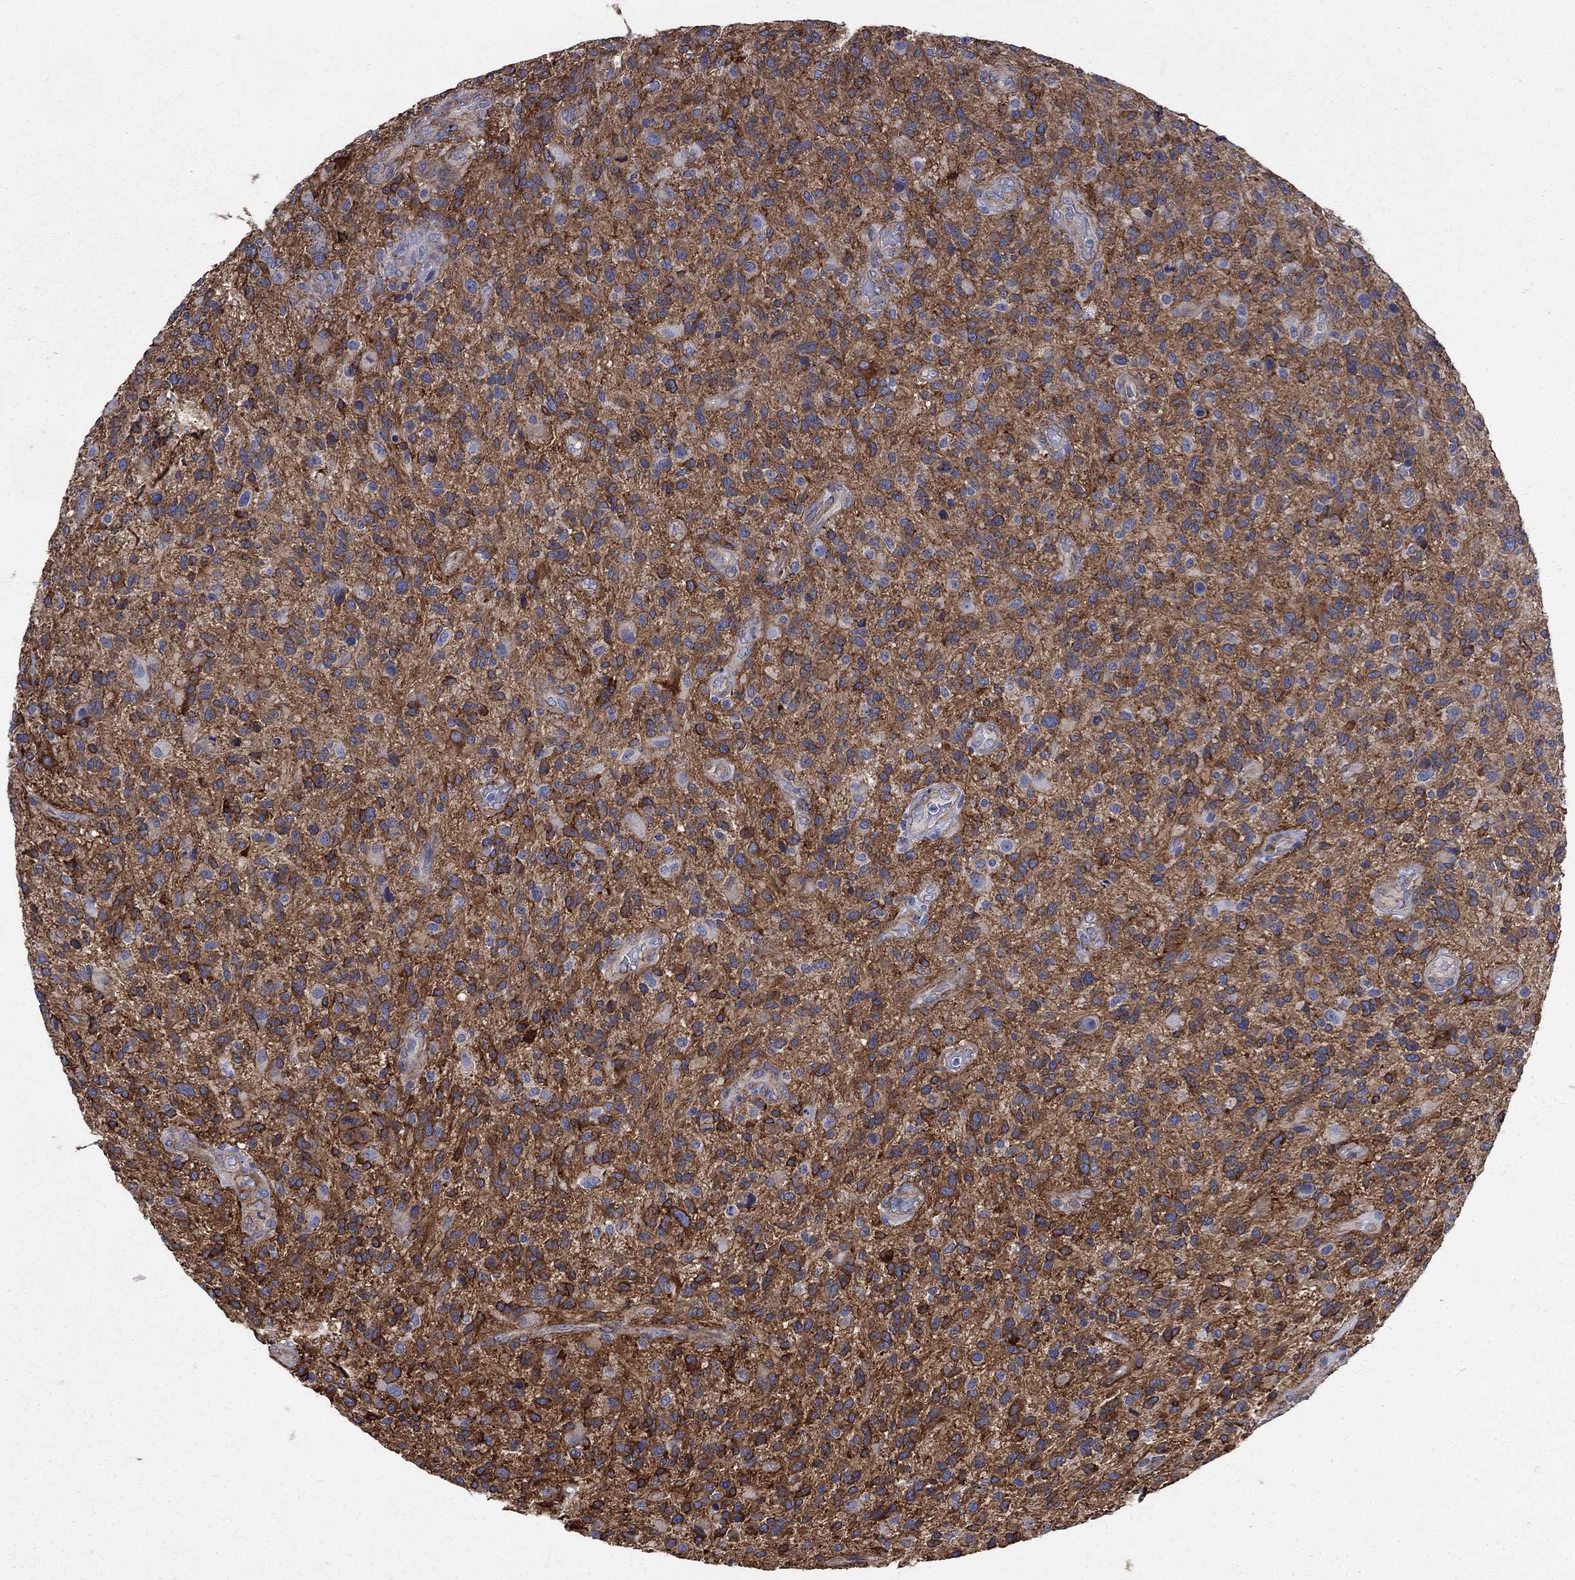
{"staining": {"intensity": "moderate", "quantity": "<25%", "location": "cytoplasmic/membranous"}, "tissue": "glioma", "cell_type": "Tumor cells", "image_type": "cancer", "snomed": [{"axis": "morphology", "description": "Glioma, malignant, High grade"}, {"axis": "topography", "description": "Brain"}], "caption": "This histopathology image displays IHC staining of human glioma, with low moderate cytoplasmic/membranous staining in approximately <25% of tumor cells.", "gene": "SEPTIN8", "patient": {"sex": "male", "age": 47}}